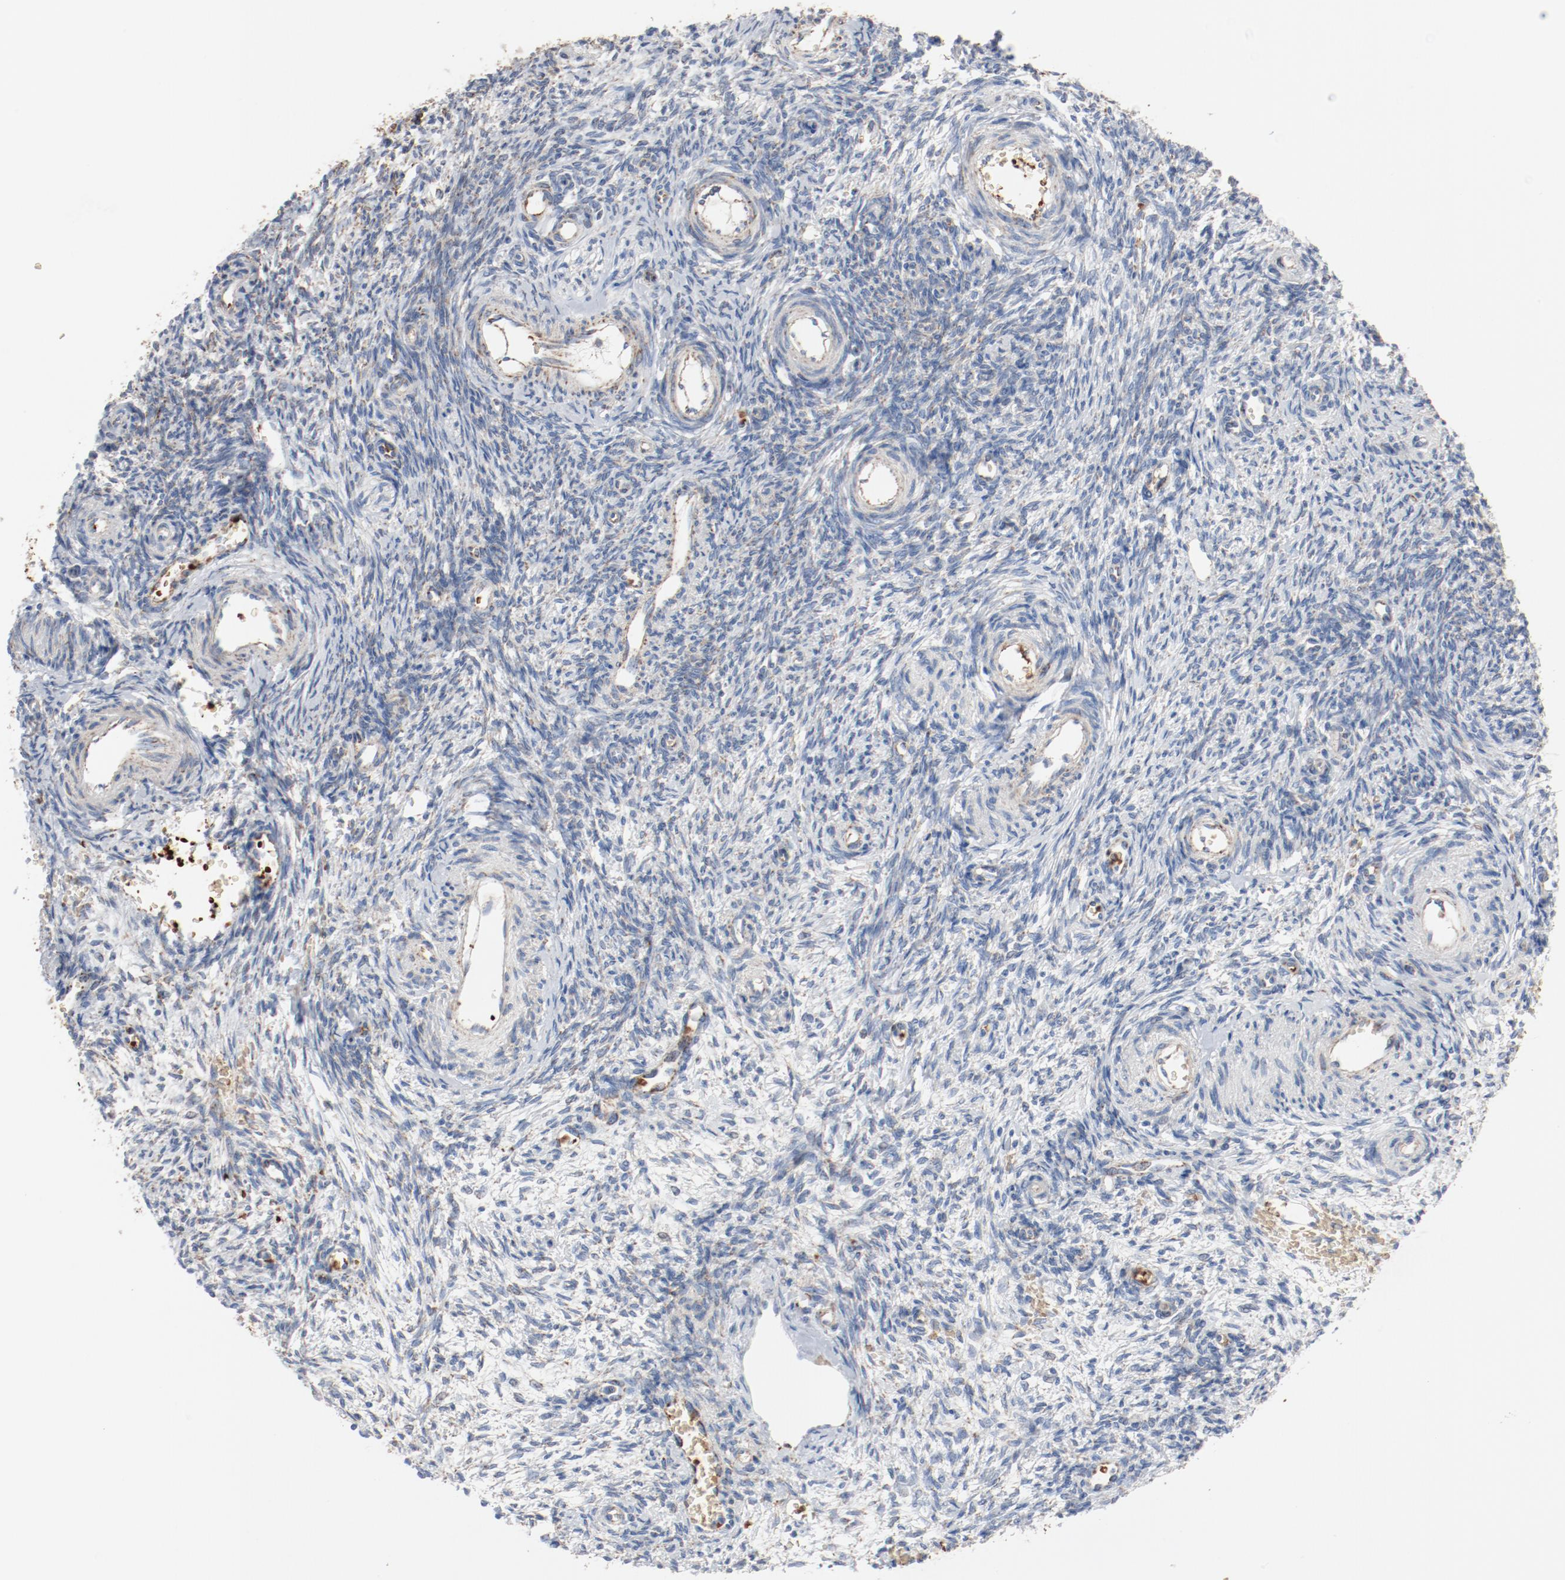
{"staining": {"intensity": "negative", "quantity": "none", "location": "none"}, "tissue": "ovary", "cell_type": "Follicle cells", "image_type": "normal", "snomed": [{"axis": "morphology", "description": "Normal tissue, NOS"}, {"axis": "topography", "description": "Ovary"}], "caption": "High magnification brightfield microscopy of normal ovary stained with DAB (brown) and counterstained with hematoxylin (blue): follicle cells show no significant staining. (DAB (3,3'-diaminobenzidine) IHC with hematoxylin counter stain).", "gene": "NDUFB8", "patient": {"sex": "female", "age": 39}}